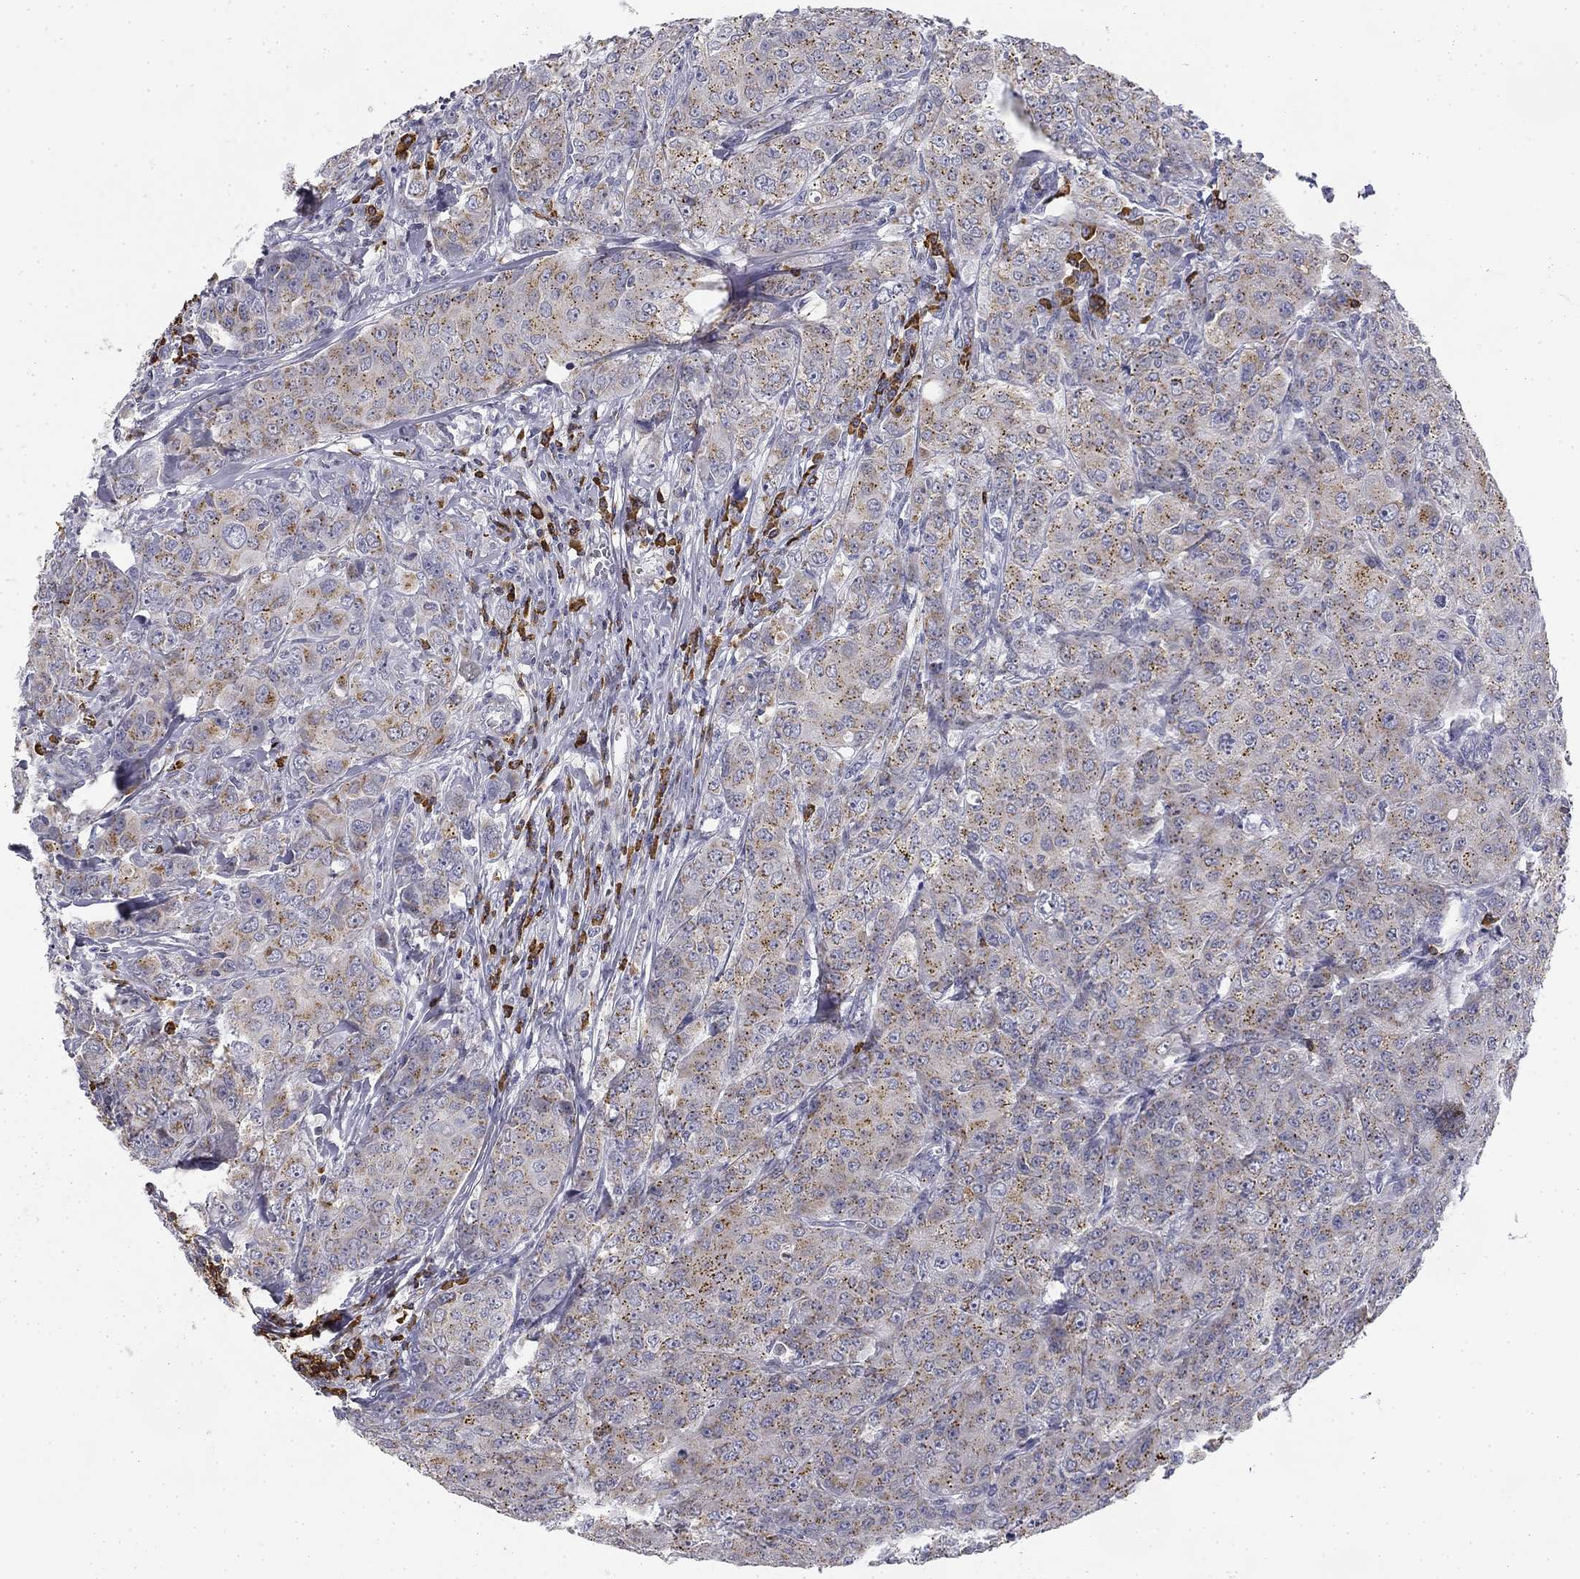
{"staining": {"intensity": "moderate", "quantity": "25%-75%", "location": "cytoplasmic/membranous"}, "tissue": "breast cancer", "cell_type": "Tumor cells", "image_type": "cancer", "snomed": [{"axis": "morphology", "description": "Duct carcinoma"}, {"axis": "topography", "description": "Breast"}], "caption": "Immunohistochemical staining of breast cancer exhibits medium levels of moderate cytoplasmic/membranous positivity in about 25%-75% of tumor cells.", "gene": "TRAT1", "patient": {"sex": "female", "age": 43}}